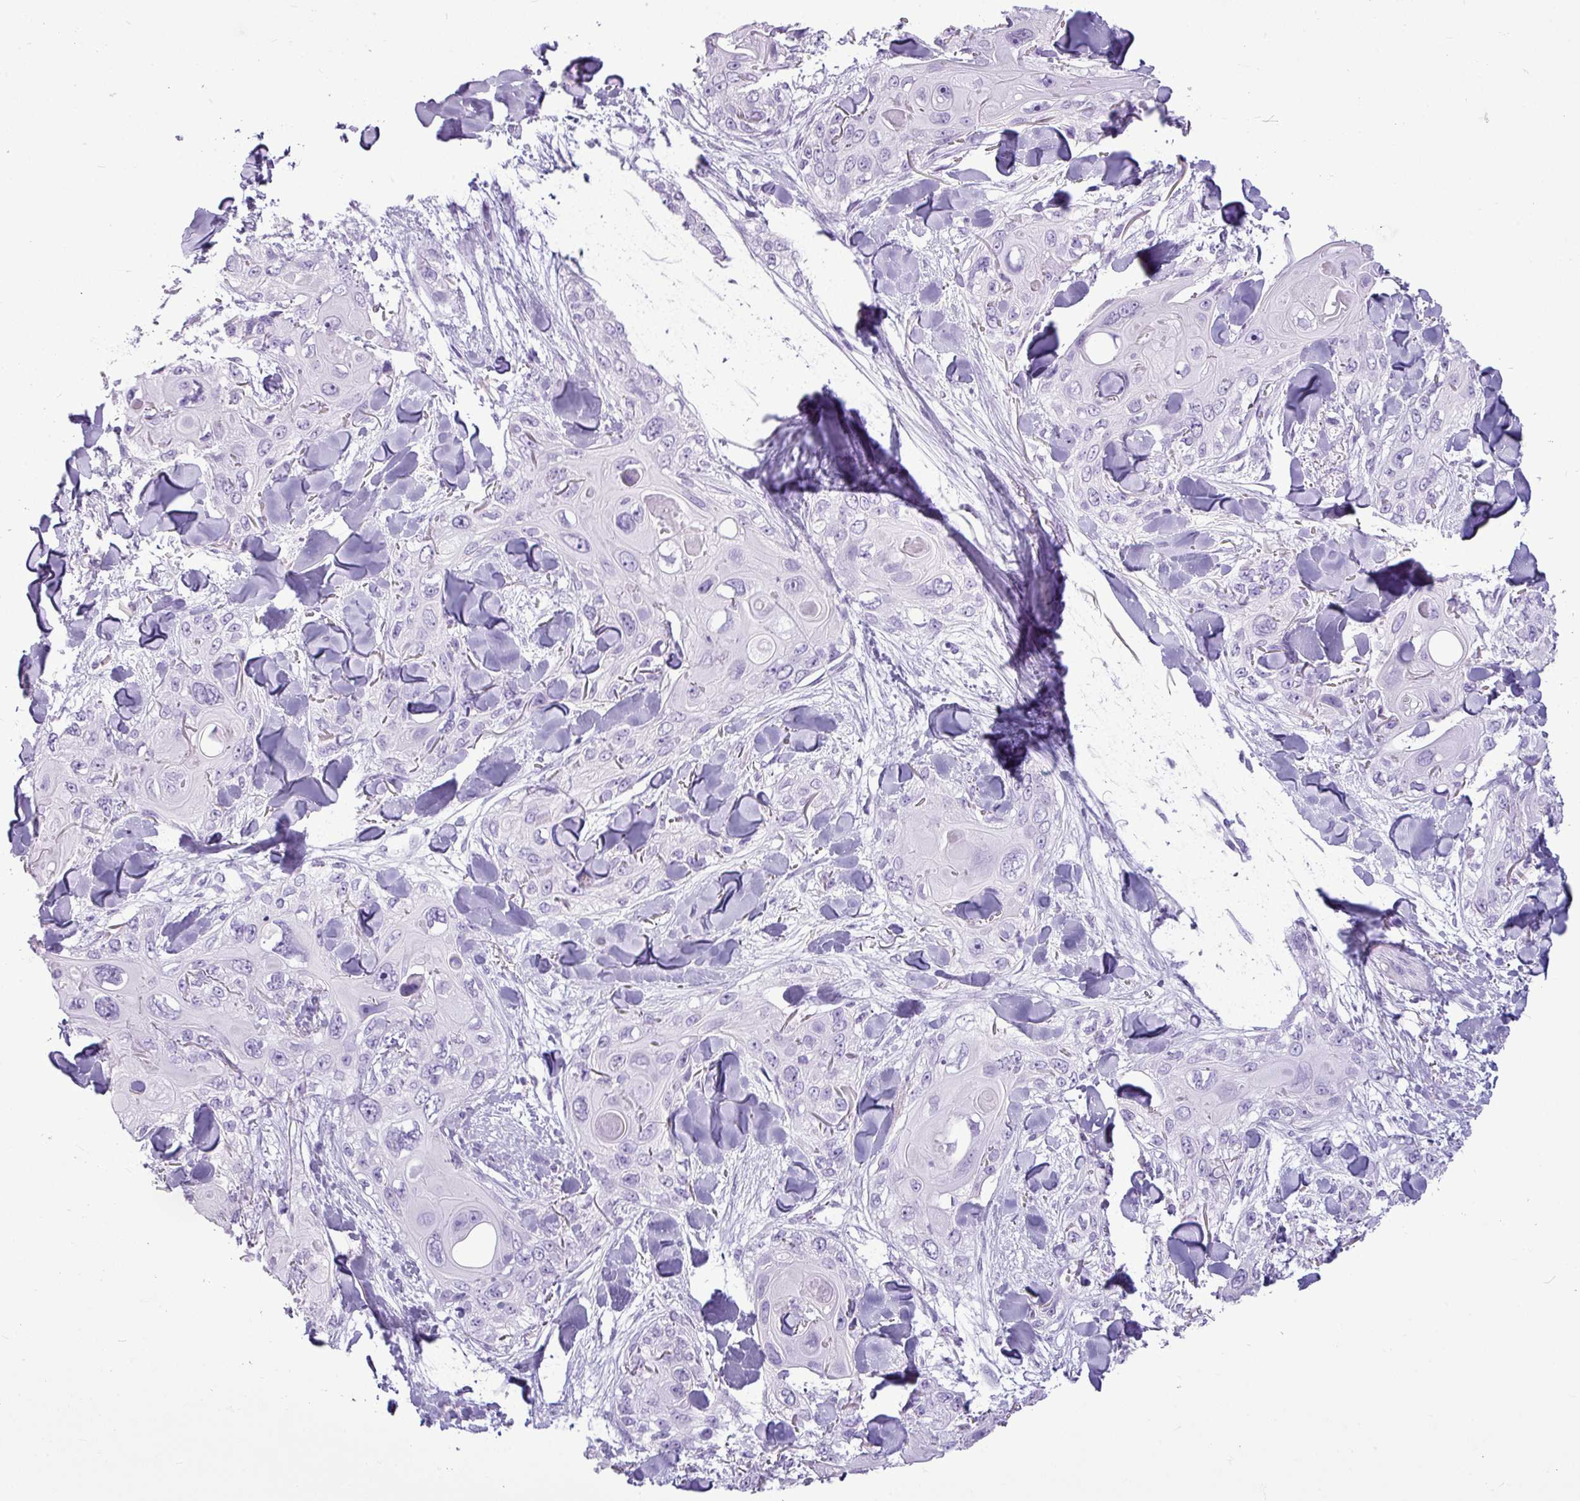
{"staining": {"intensity": "negative", "quantity": "none", "location": "none"}, "tissue": "skin cancer", "cell_type": "Tumor cells", "image_type": "cancer", "snomed": [{"axis": "morphology", "description": "Normal tissue, NOS"}, {"axis": "morphology", "description": "Squamous cell carcinoma, NOS"}, {"axis": "topography", "description": "Skin"}], "caption": "Tumor cells show no significant protein staining in squamous cell carcinoma (skin).", "gene": "AMY1B", "patient": {"sex": "male", "age": 72}}